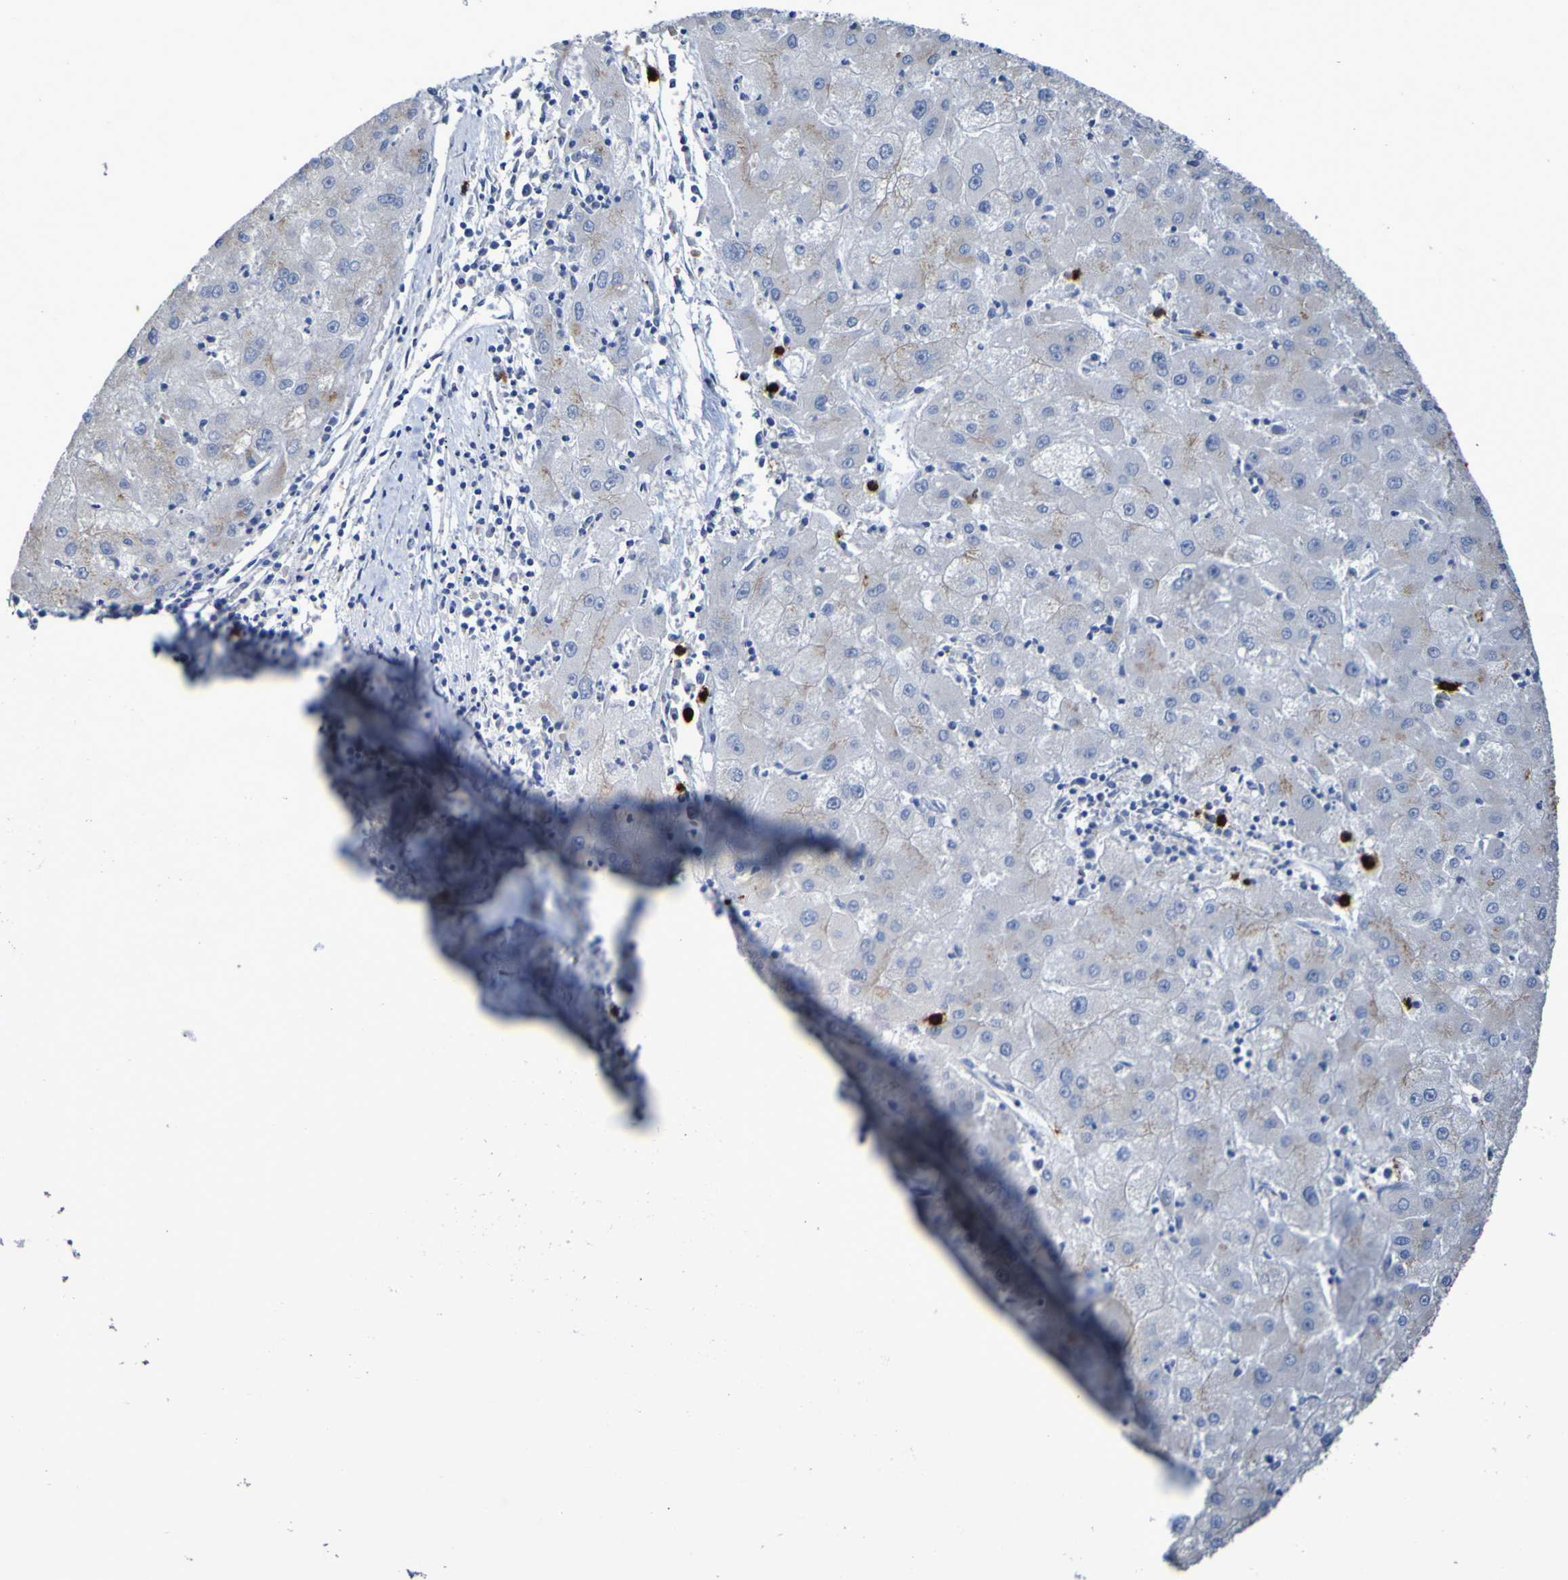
{"staining": {"intensity": "weak", "quantity": "25%-75%", "location": "cytoplasmic/membranous"}, "tissue": "liver cancer", "cell_type": "Tumor cells", "image_type": "cancer", "snomed": [{"axis": "morphology", "description": "Carcinoma, Hepatocellular, NOS"}, {"axis": "topography", "description": "Liver"}], "caption": "Protein staining displays weak cytoplasmic/membranous positivity in about 25%-75% of tumor cells in liver cancer (hepatocellular carcinoma).", "gene": "C11orf24", "patient": {"sex": "male", "age": 72}}